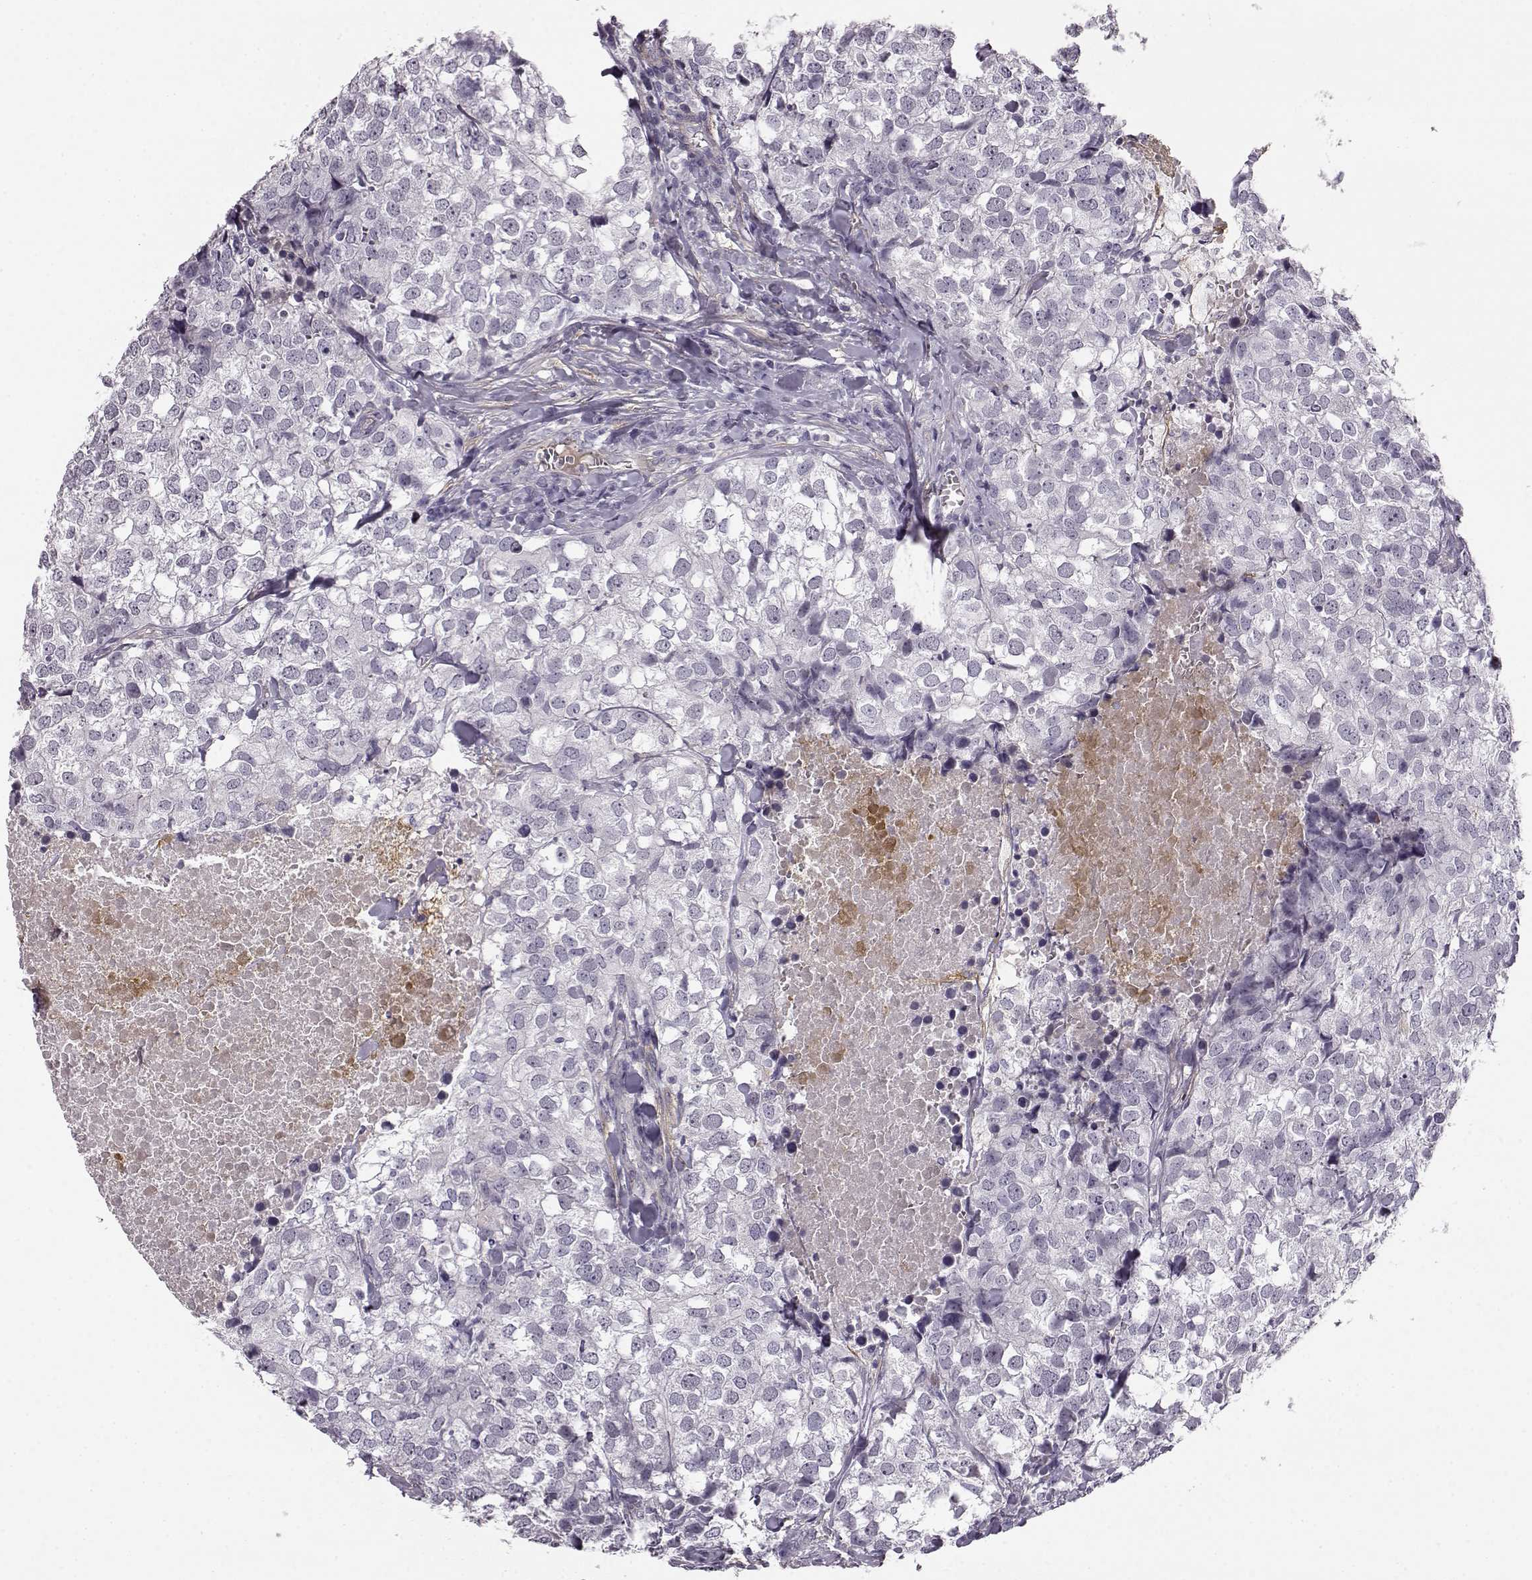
{"staining": {"intensity": "negative", "quantity": "none", "location": "none"}, "tissue": "breast cancer", "cell_type": "Tumor cells", "image_type": "cancer", "snomed": [{"axis": "morphology", "description": "Duct carcinoma"}, {"axis": "topography", "description": "Breast"}], "caption": "A histopathology image of human breast cancer (intraductal carcinoma) is negative for staining in tumor cells.", "gene": "TRIM69", "patient": {"sex": "female", "age": 30}}